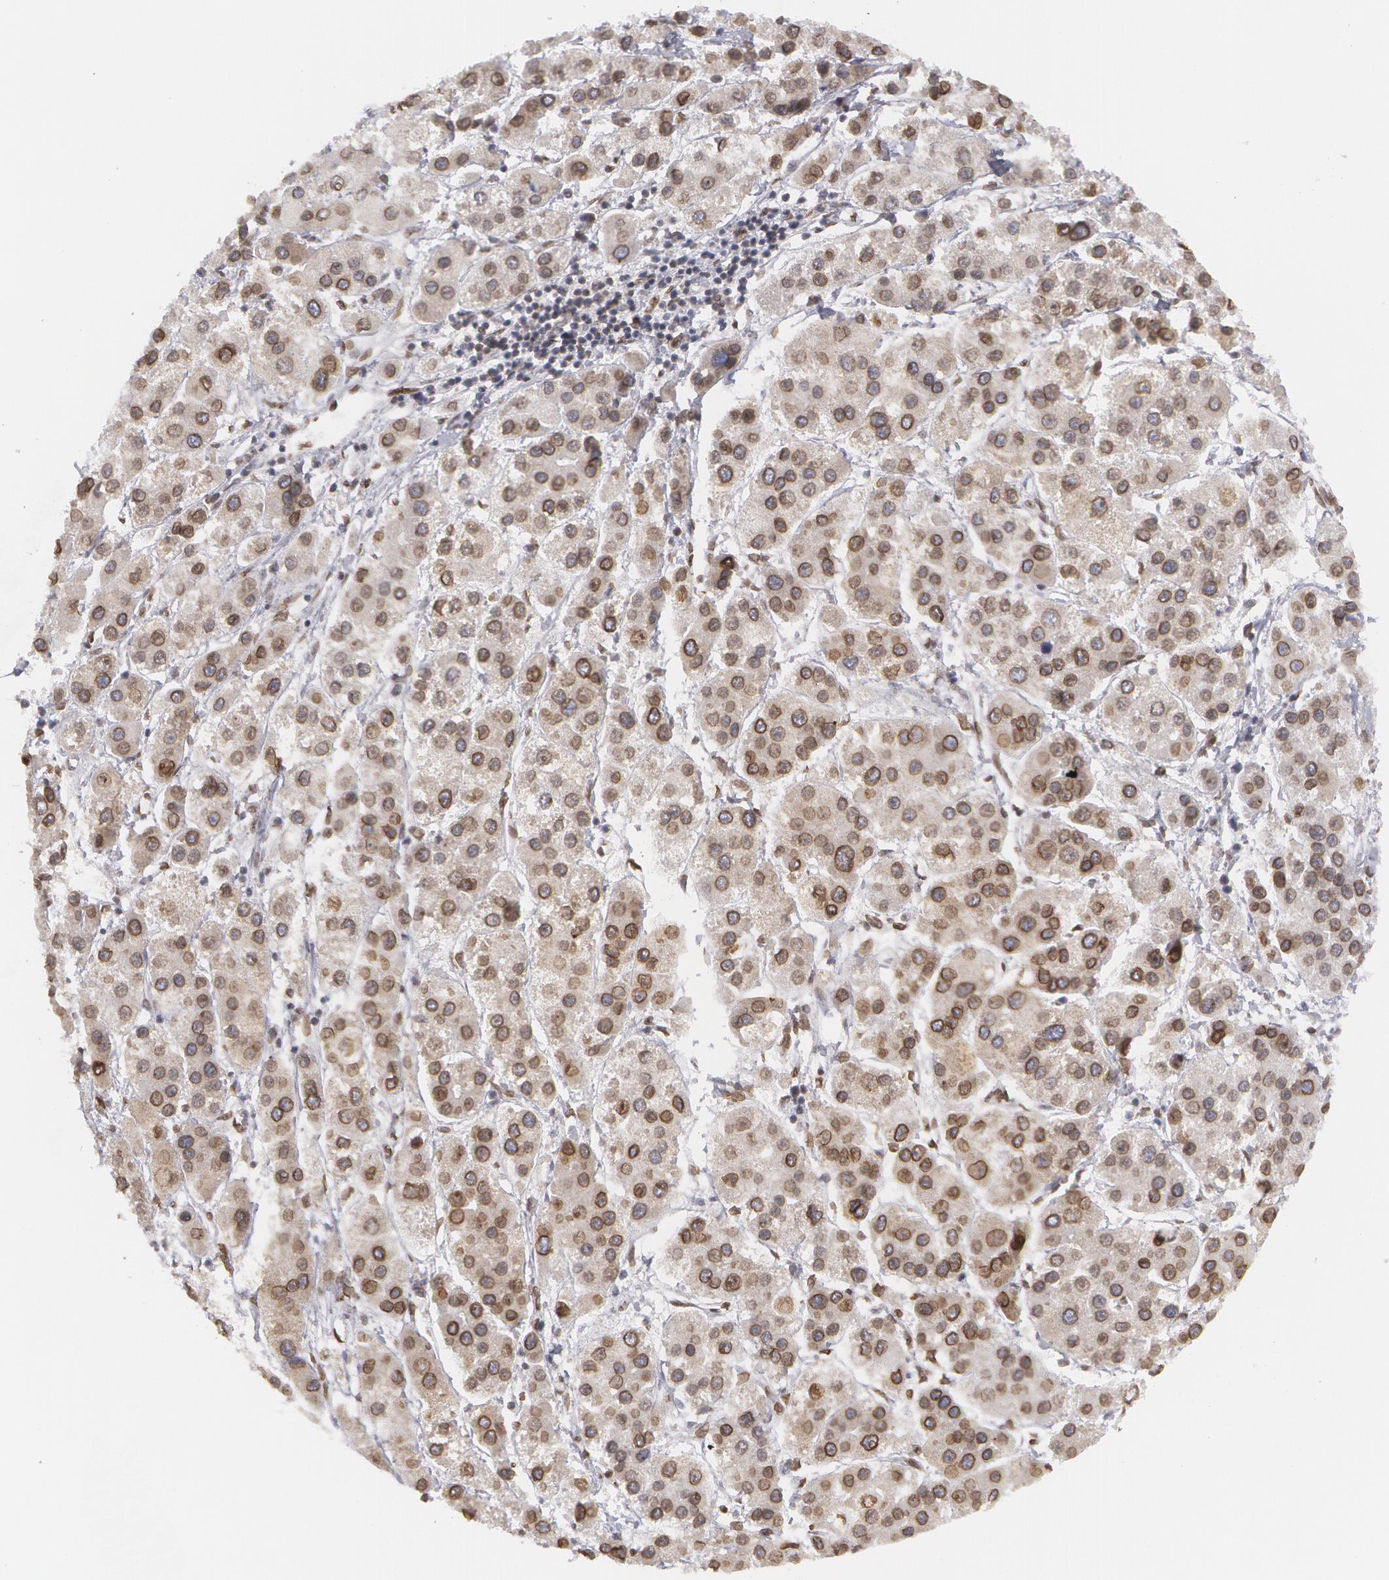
{"staining": {"intensity": "moderate", "quantity": "25%-75%", "location": "nuclear"}, "tissue": "liver cancer", "cell_type": "Tumor cells", "image_type": "cancer", "snomed": [{"axis": "morphology", "description": "Carcinoma, Hepatocellular, NOS"}, {"axis": "topography", "description": "Liver"}], "caption": "Human liver cancer stained with a brown dye exhibits moderate nuclear positive expression in about 25%-75% of tumor cells.", "gene": "EMD", "patient": {"sex": "female", "age": 85}}